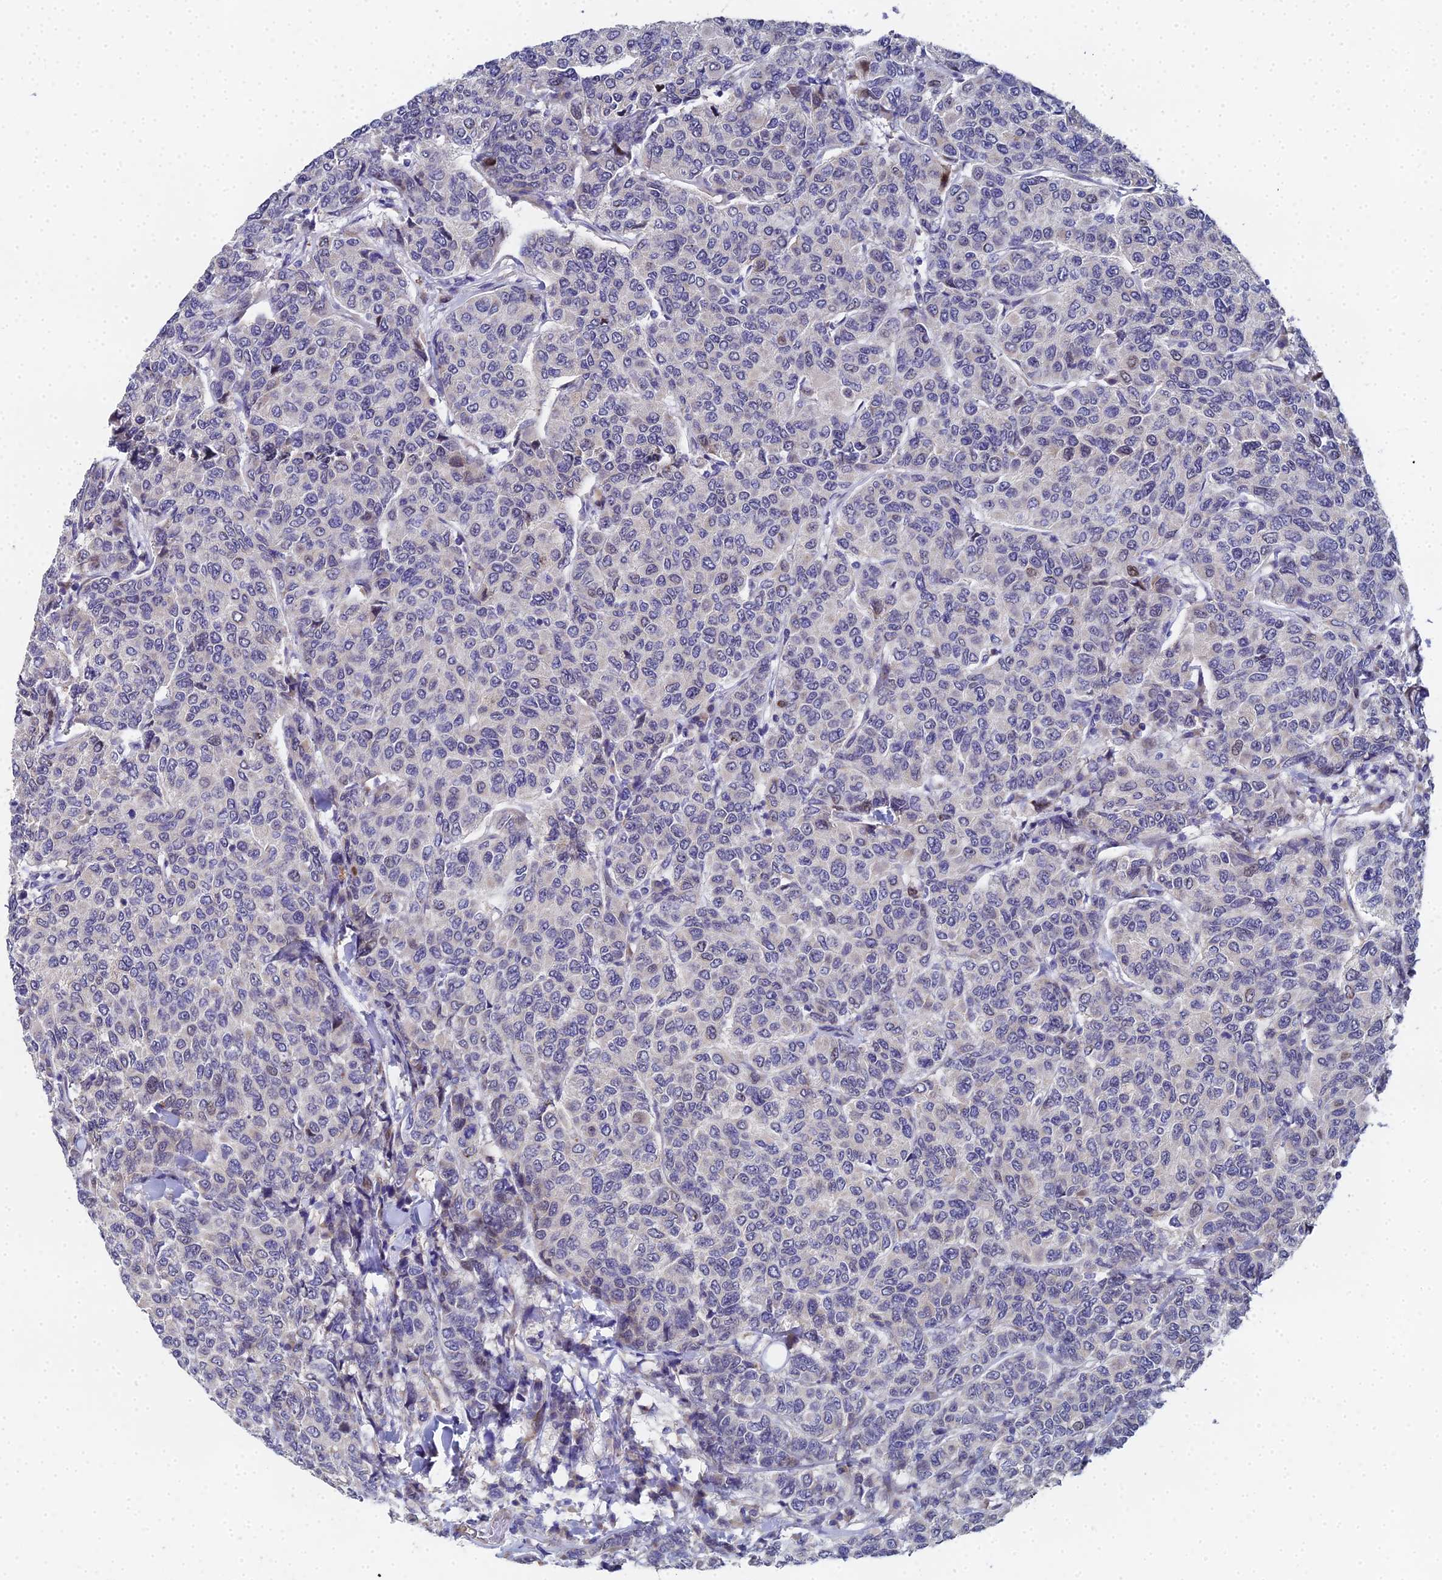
{"staining": {"intensity": "negative", "quantity": "none", "location": "none"}, "tissue": "breast cancer", "cell_type": "Tumor cells", "image_type": "cancer", "snomed": [{"axis": "morphology", "description": "Duct carcinoma"}, {"axis": "topography", "description": "Breast"}], "caption": "Tumor cells show no significant expression in invasive ductal carcinoma (breast).", "gene": "ENSG00000268674", "patient": {"sex": "female", "age": 55}}